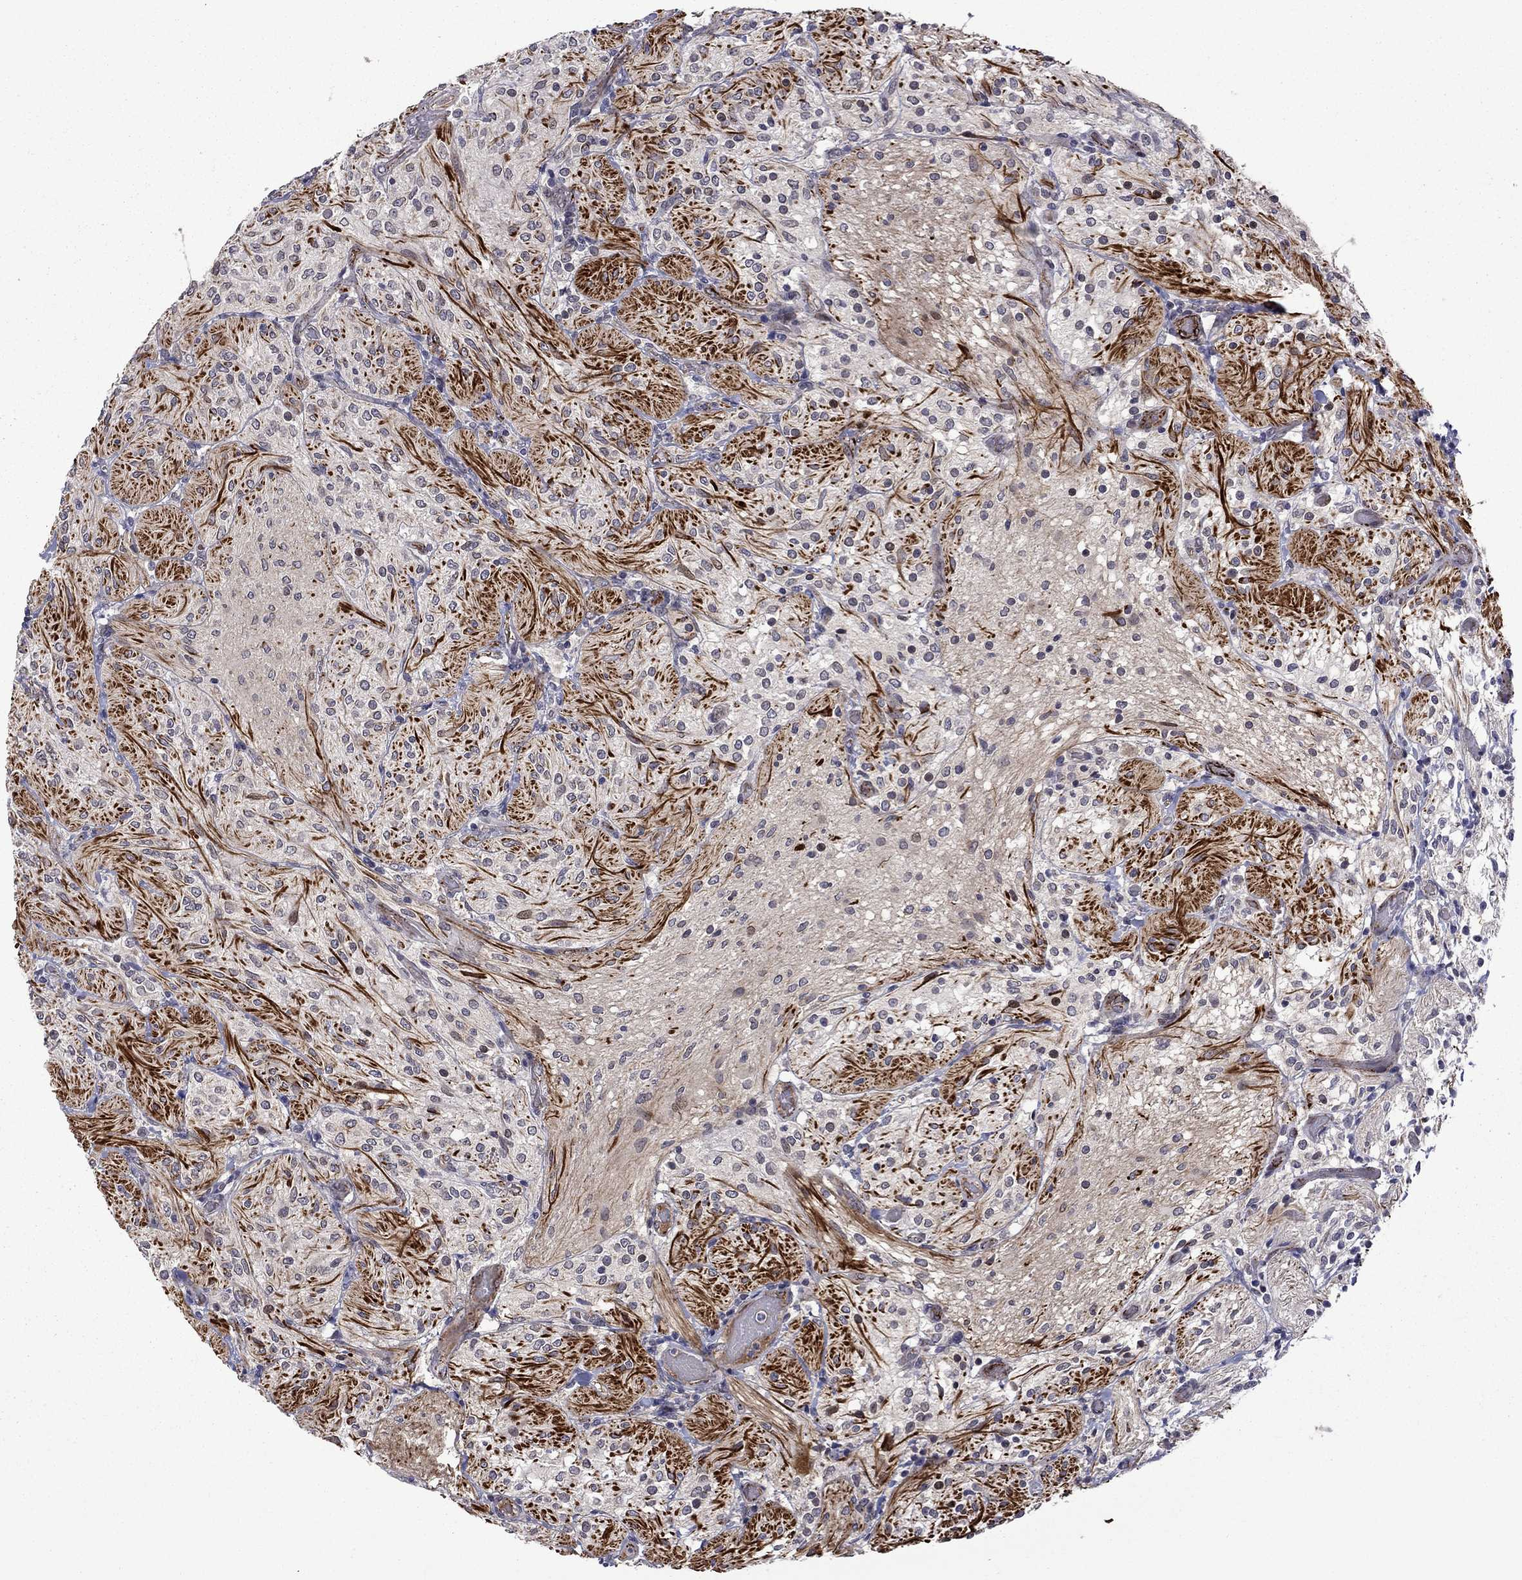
{"staining": {"intensity": "negative", "quantity": "none", "location": "none"}, "tissue": "glioma", "cell_type": "Tumor cells", "image_type": "cancer", "snomed": [{"axis": "morphology", "description": "Glioma, malignant, Low grade"}, {"axis": "topography", "description": "Brain"}], "caption": "Protein analysis of glioma exhibits no significant staining in tumor cells.", "gene": "SLITRK1", "patient": {"sex": "male", "age": 3}}